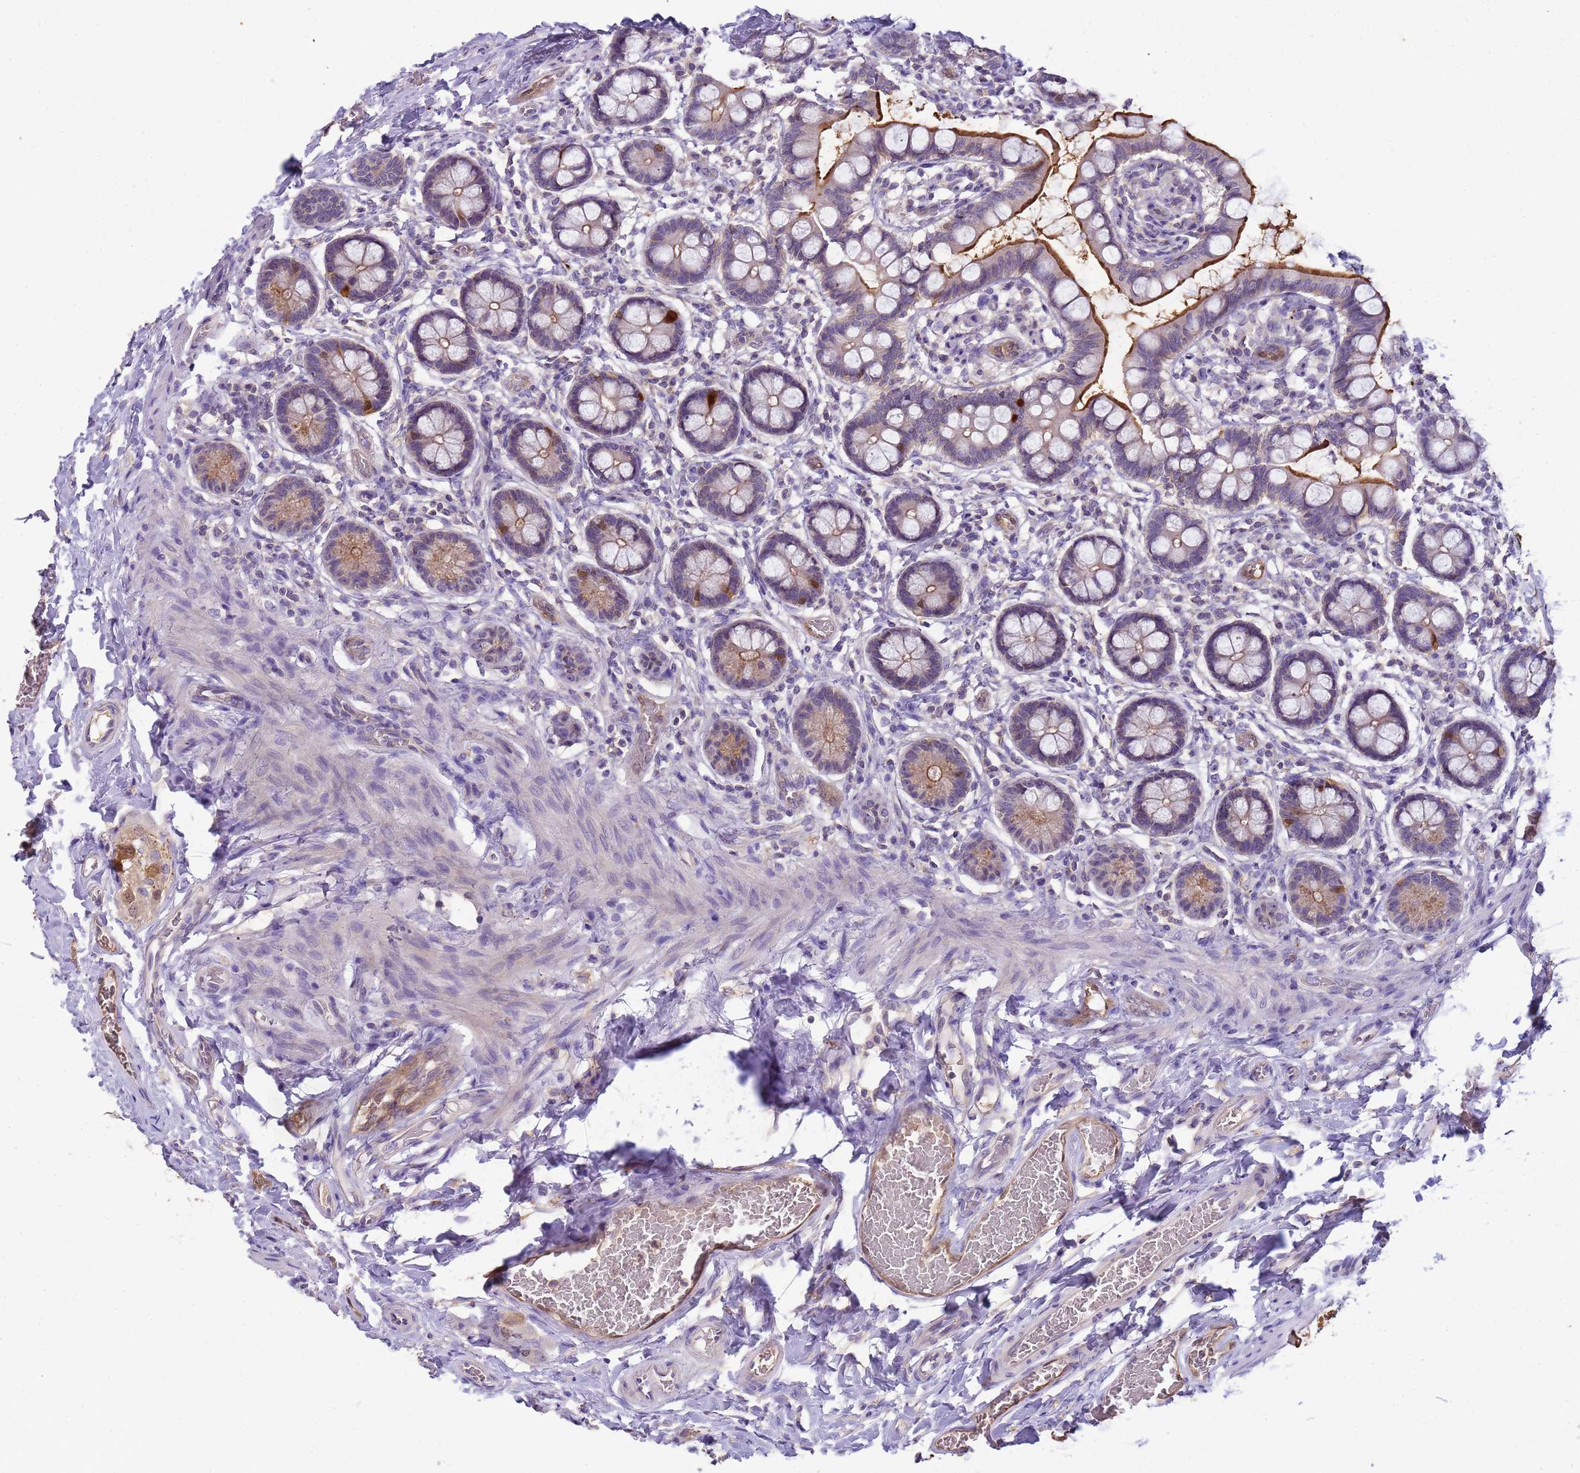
{"staining": {"intensity": "strong", "quantity": "25%-75%", "location": "cytoplasmic/membranous"}, "tissue": "small intestine", "cell_type": "Glandular cells", "image_type": "normal", "snomed": [{"axis": "morphology", "description": "Normal tissue, NOS"}, {"axis": "topography", "description": "Small intestine"}], "caption": "Immunohistochemistry (IHC) photomicrograph of benign small intestine: human small intestine stained using immunohistochemistry displays high levels of strong protein expression localized specifically in the cytoplasmic/membranous of glandular cells, appearing as a cytoplasmic/membranous brown color.", "gene": "PLCXD3", "patient": {"sex": "male", "age": 52}}